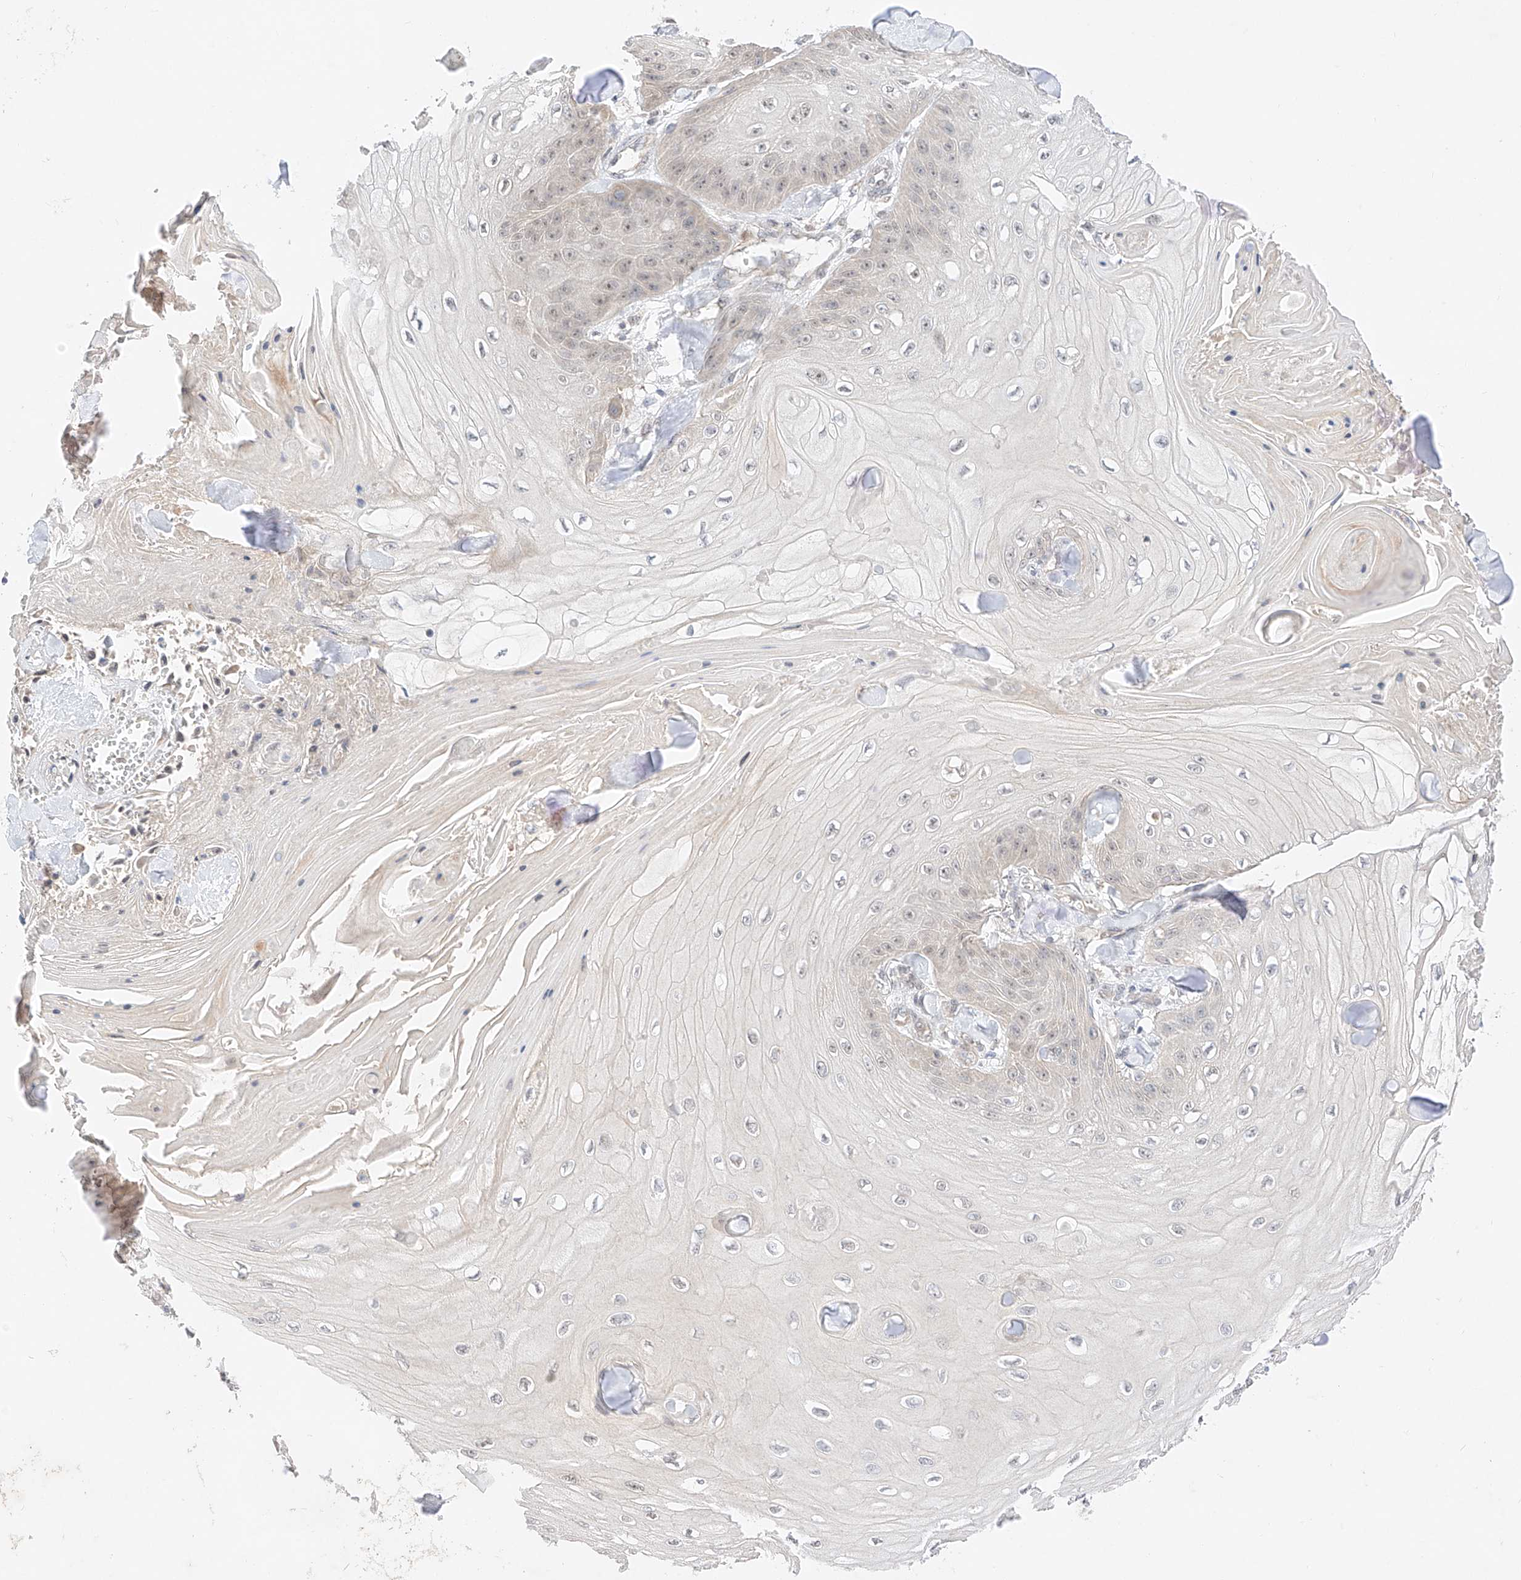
{"staining": {"intensity": "negative", "quantity": "none", "location": "none"}, "tissue": "skin cancer", "cell_type": "Tumor cells", "image_type": "cancer", "snomed": [{"axis": "morphology", "description": "Squamous cell carcinoma, NOS"}, {"axis": "topography", "description": "Skin"}], "caption": "Tumor cells show no significant protein staining in skin cancer (squamous cell carcinoma).", "gene": "IL22RA2", "patient": {"sex": "male", "age": 74}}